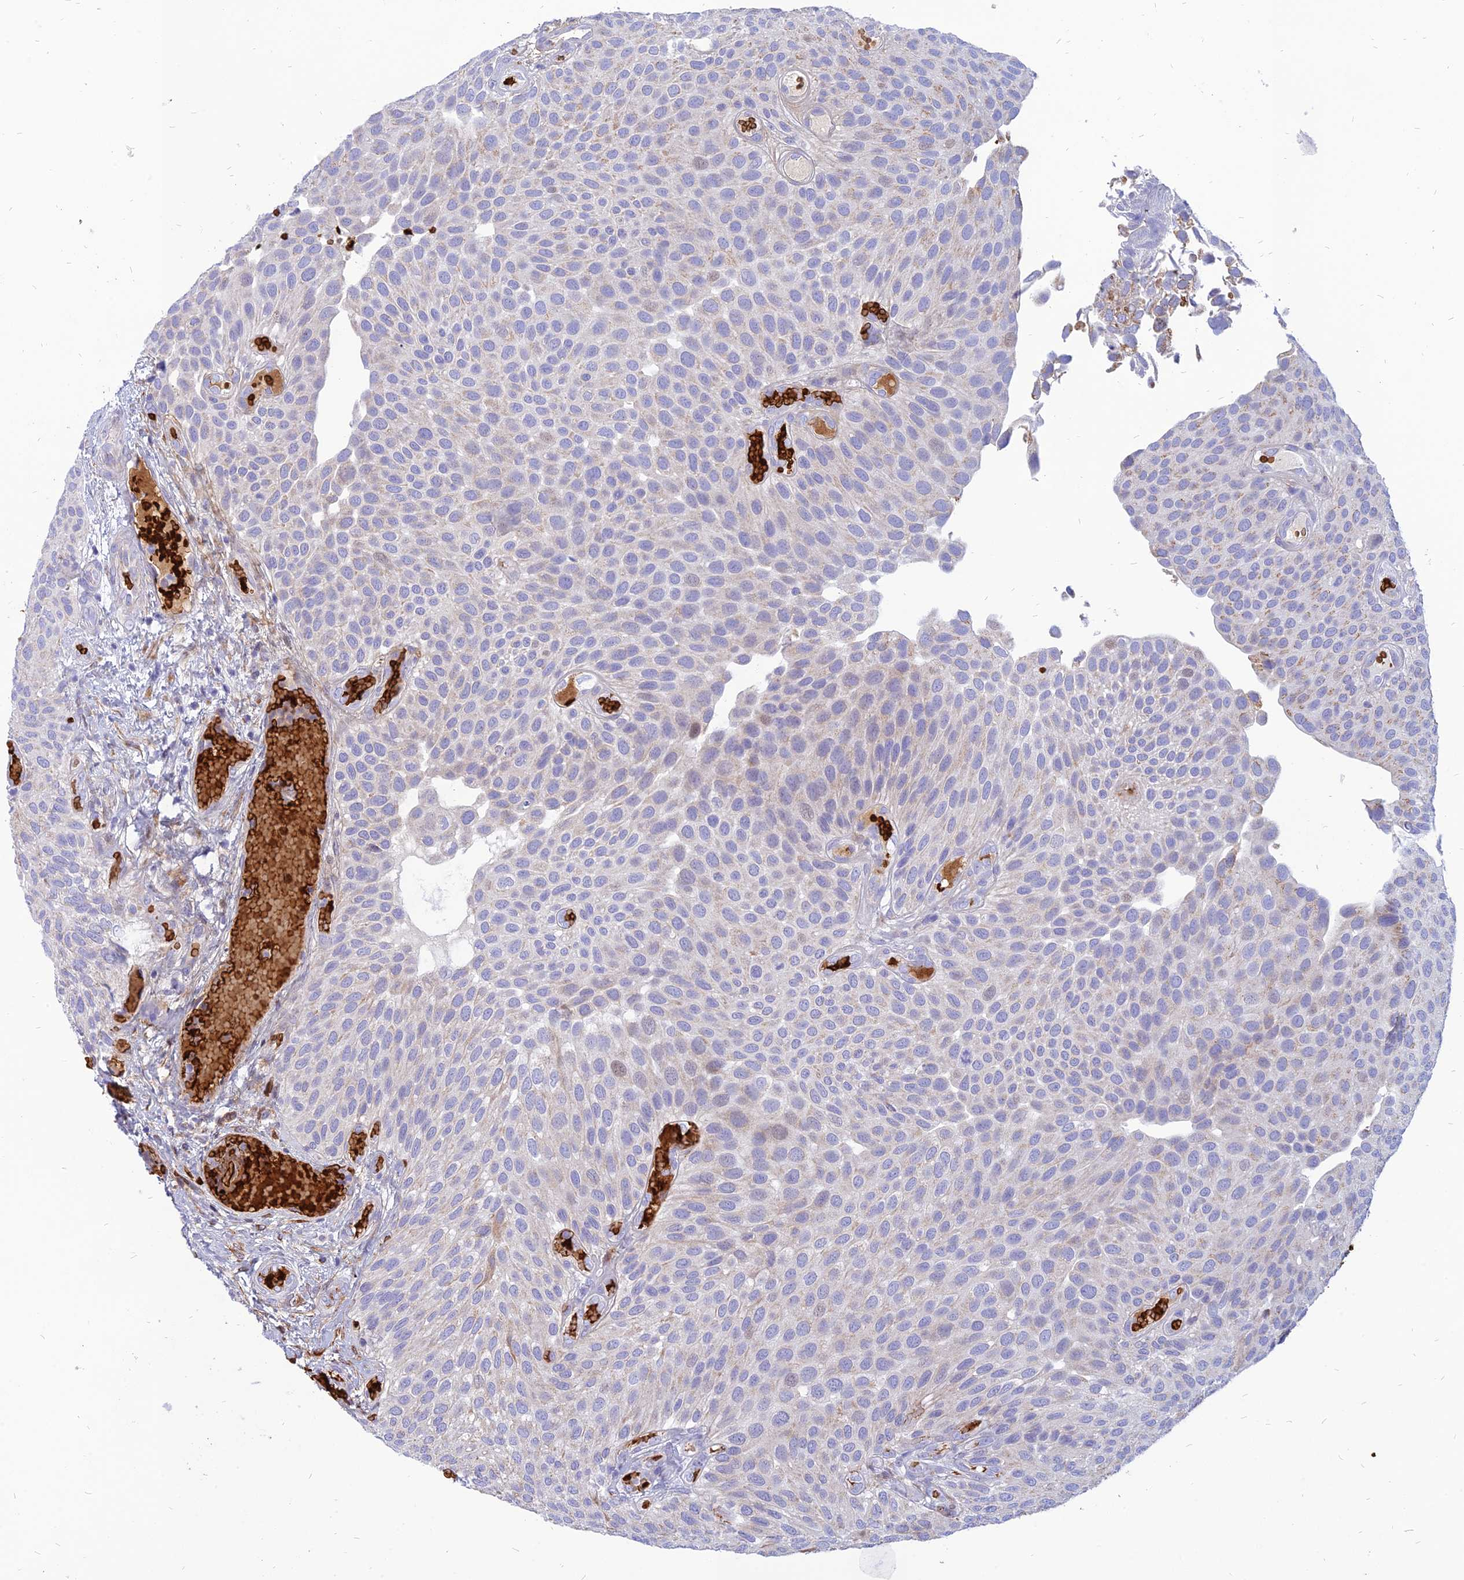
{"staining": {"intensity": "negative", "quantity": "none", "location": "none"}, "tissue": "urothelial cancer", "cell_type": "Tumor cells", "image_type": "cancer", "snomed": [{"axis": "morphology", "description": "Urothelial carcinoma, Low grade"}, {"axis": "topography", "description": "Urinary bladder"}], "caption": "Immunohistochemistry (IHC) micrograph of neoplastic tissue: urothelial cancer stained with DAB (3,3'-diaminobenzidine) reveals no significant protein positivity in tumor cells.", "gene": "HHAT", "patient": {"sex": "male", "age": 89}}